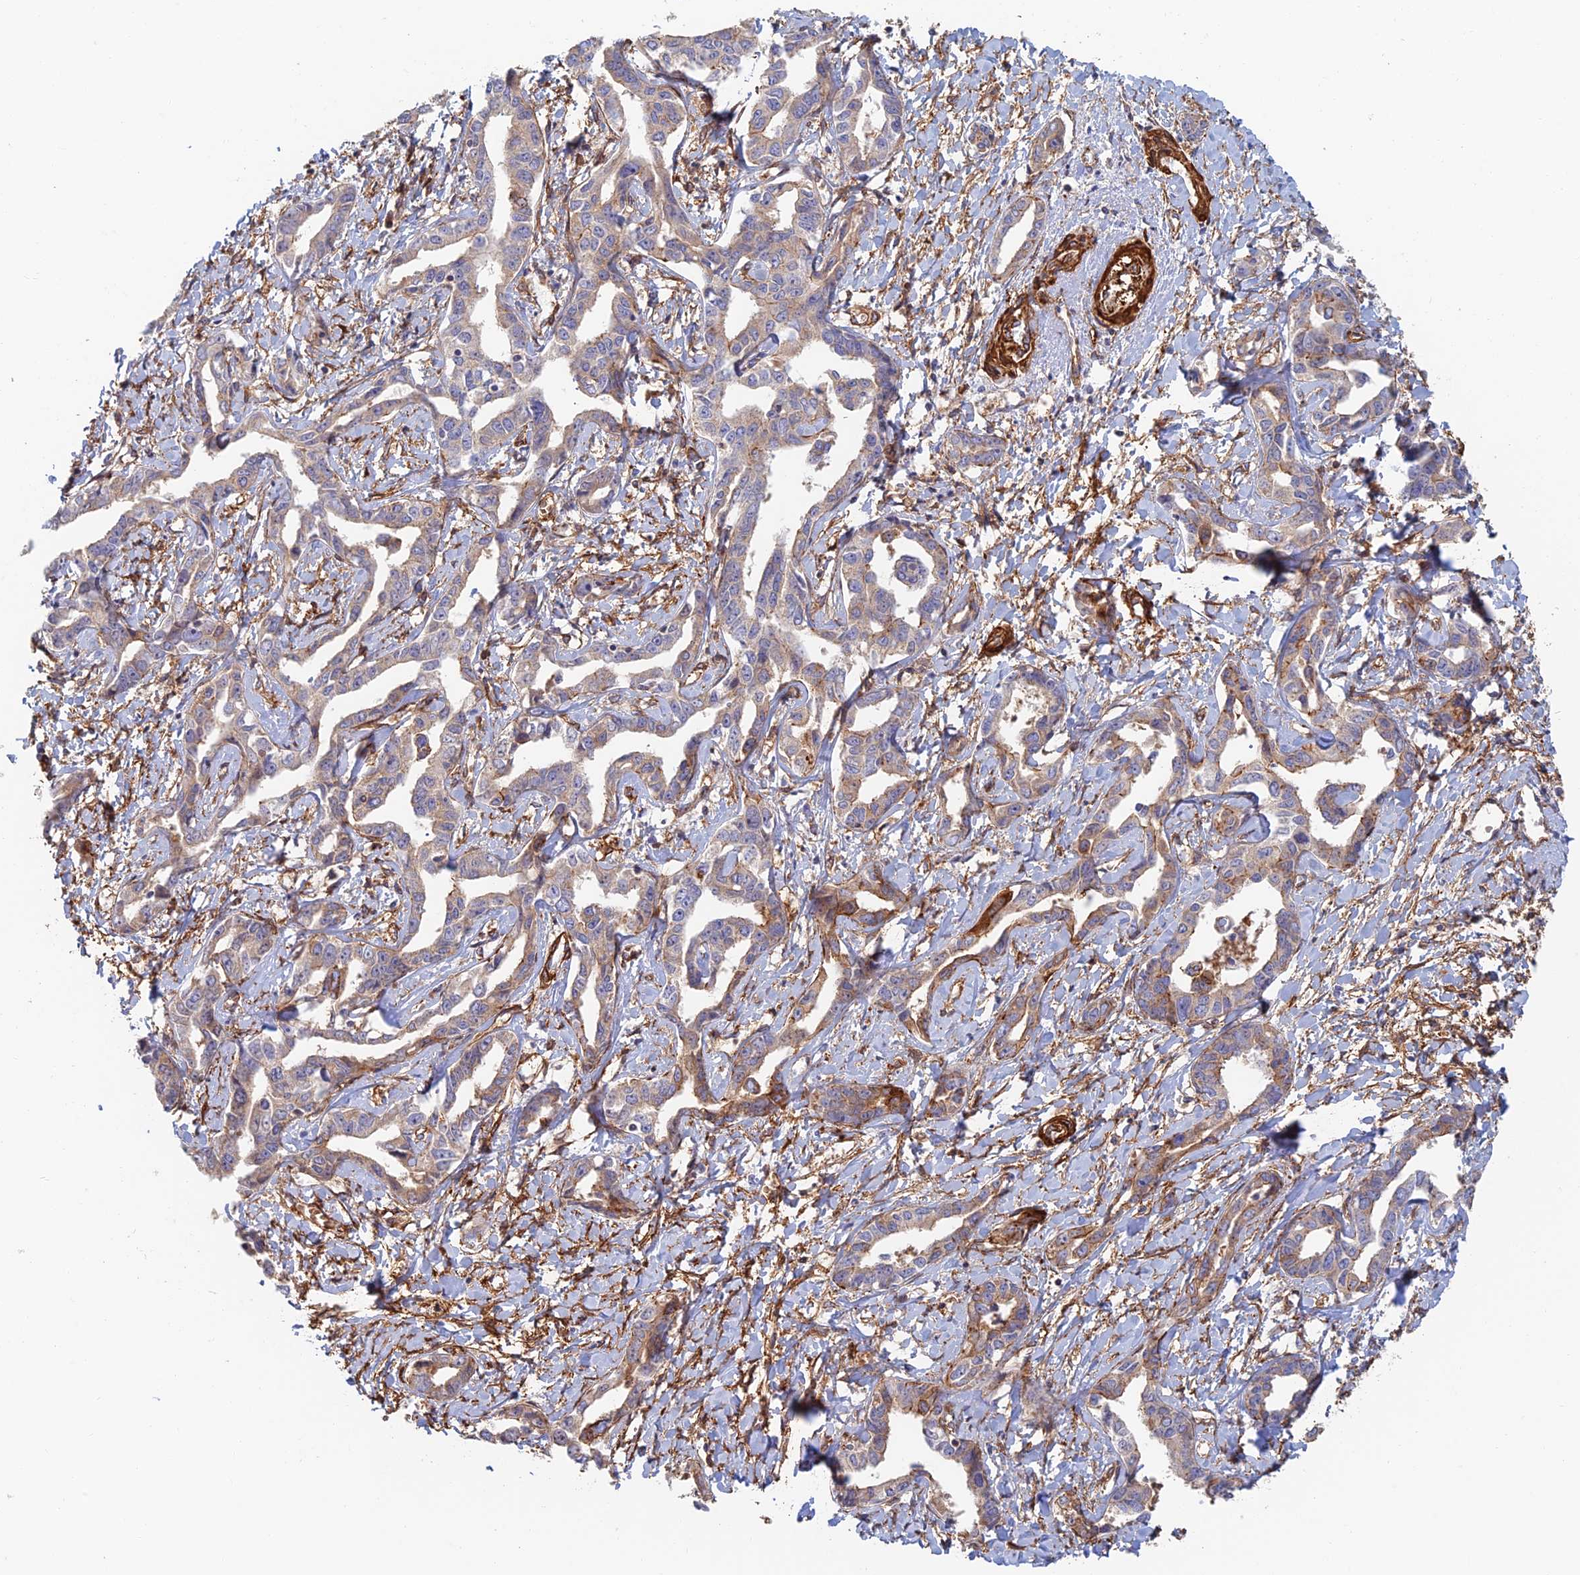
{"staining": {"intensity": "moderate", "quantity": "25%-75%", "location": "cytoplasmic/membranous"}, "tissue": "liver cancer", "cell_type": "Tumor cells", "image_type": "cancer", "snomed": [{"axis": "morphology", "description": "Cholangiocarcinoma"}, {"axis": "topography", "description": "Liver"}], "caption": "Cholangiocarcinoma (liver) was stained to show a protein in brown. There is medium levels of moderate cytoplasmic/membranous positivity in approximately 25%-75% of tumor cells. (Stains: DAB in brown, nuclei in blue, Microscopy: brightfield microscopy at high magnification).", "gene": "PAK4", "patient": {"sex": "male", "age": 59}}